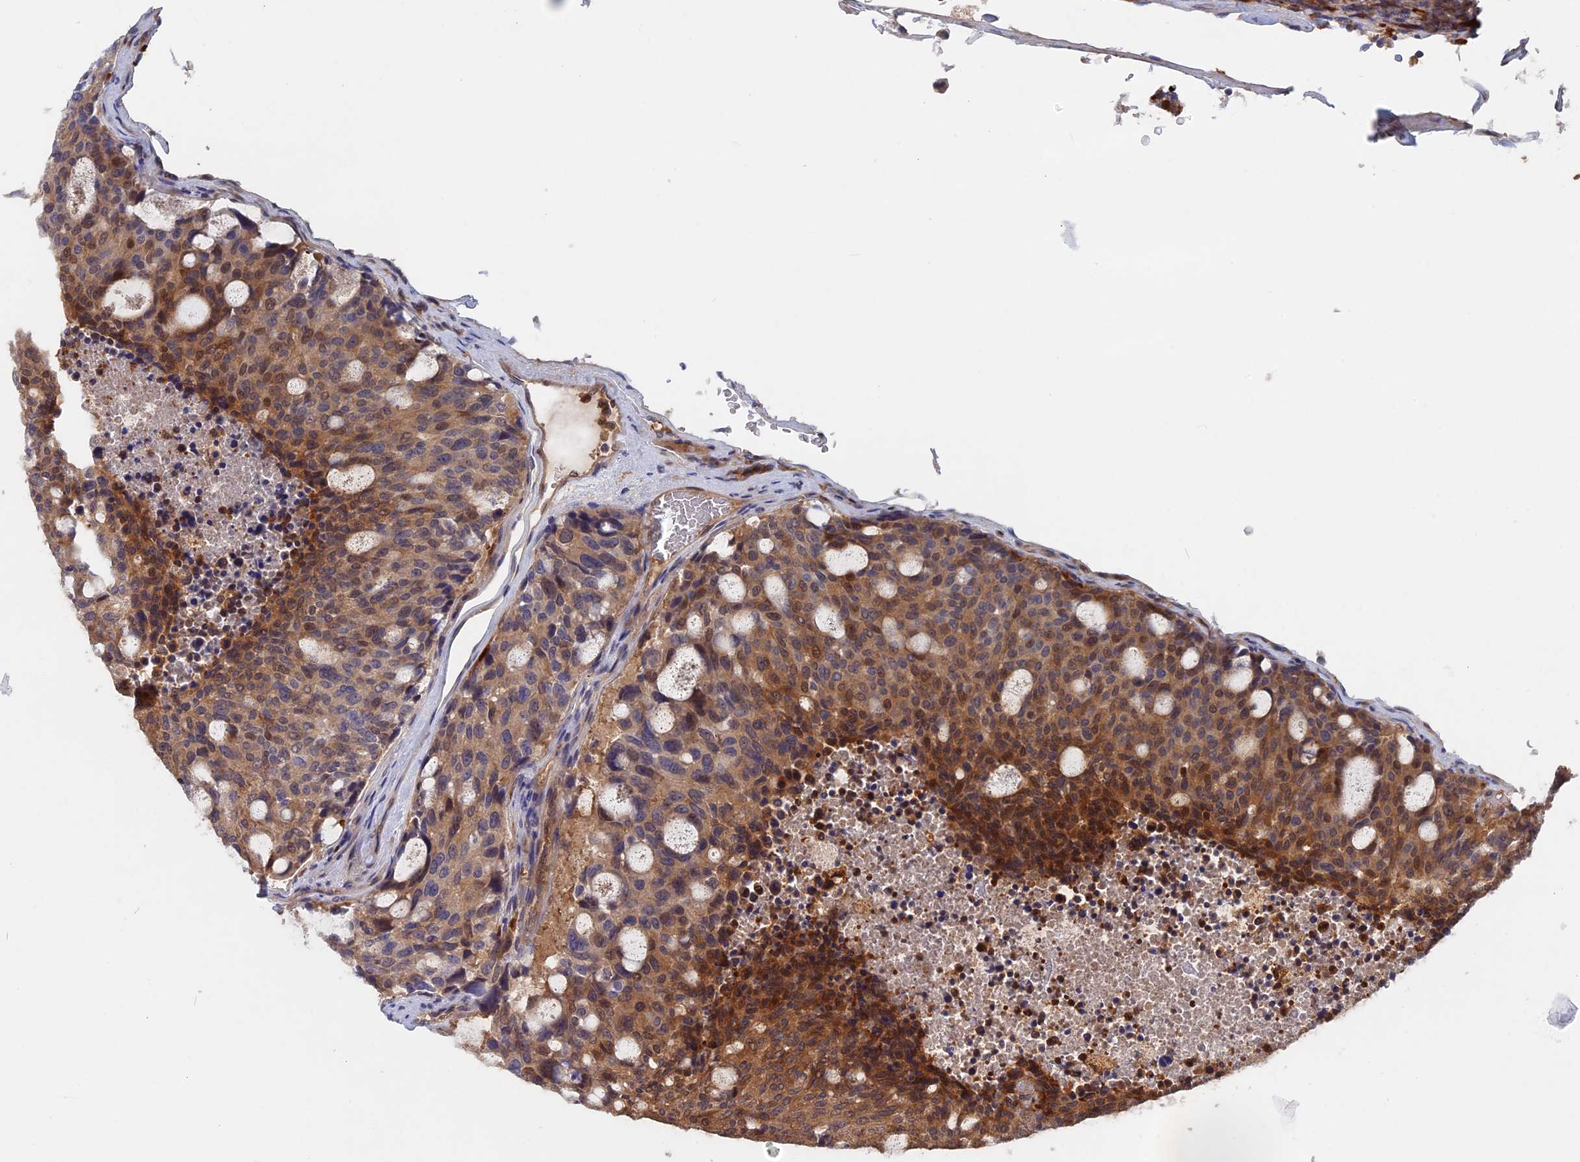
{"staining": {"intensity": "moderate", "quantity": ">75%", "location": "cytoplasmic/membranous"}, "tissue": "carcinoid", "cell_type": "Tumor cells", "image_type": "cancer", "snomed": [{"axis": "morphology", "description": "Carcinoid, malignant, NOS"}, {"axis": "topography", "description": "Pancreas"}], "caption": "Carcinoid stained for a protein shows moderate cytoplasmic/membranous positivity in tumor cells. The staining was performed using DAB (3,3'-diaminobenzidine), with brown indicating positive protein expression. Nuclei are stained blue with hematoxylin.", "gene": "BLVRA", "patient": {"sex": "female", "age": 54}}